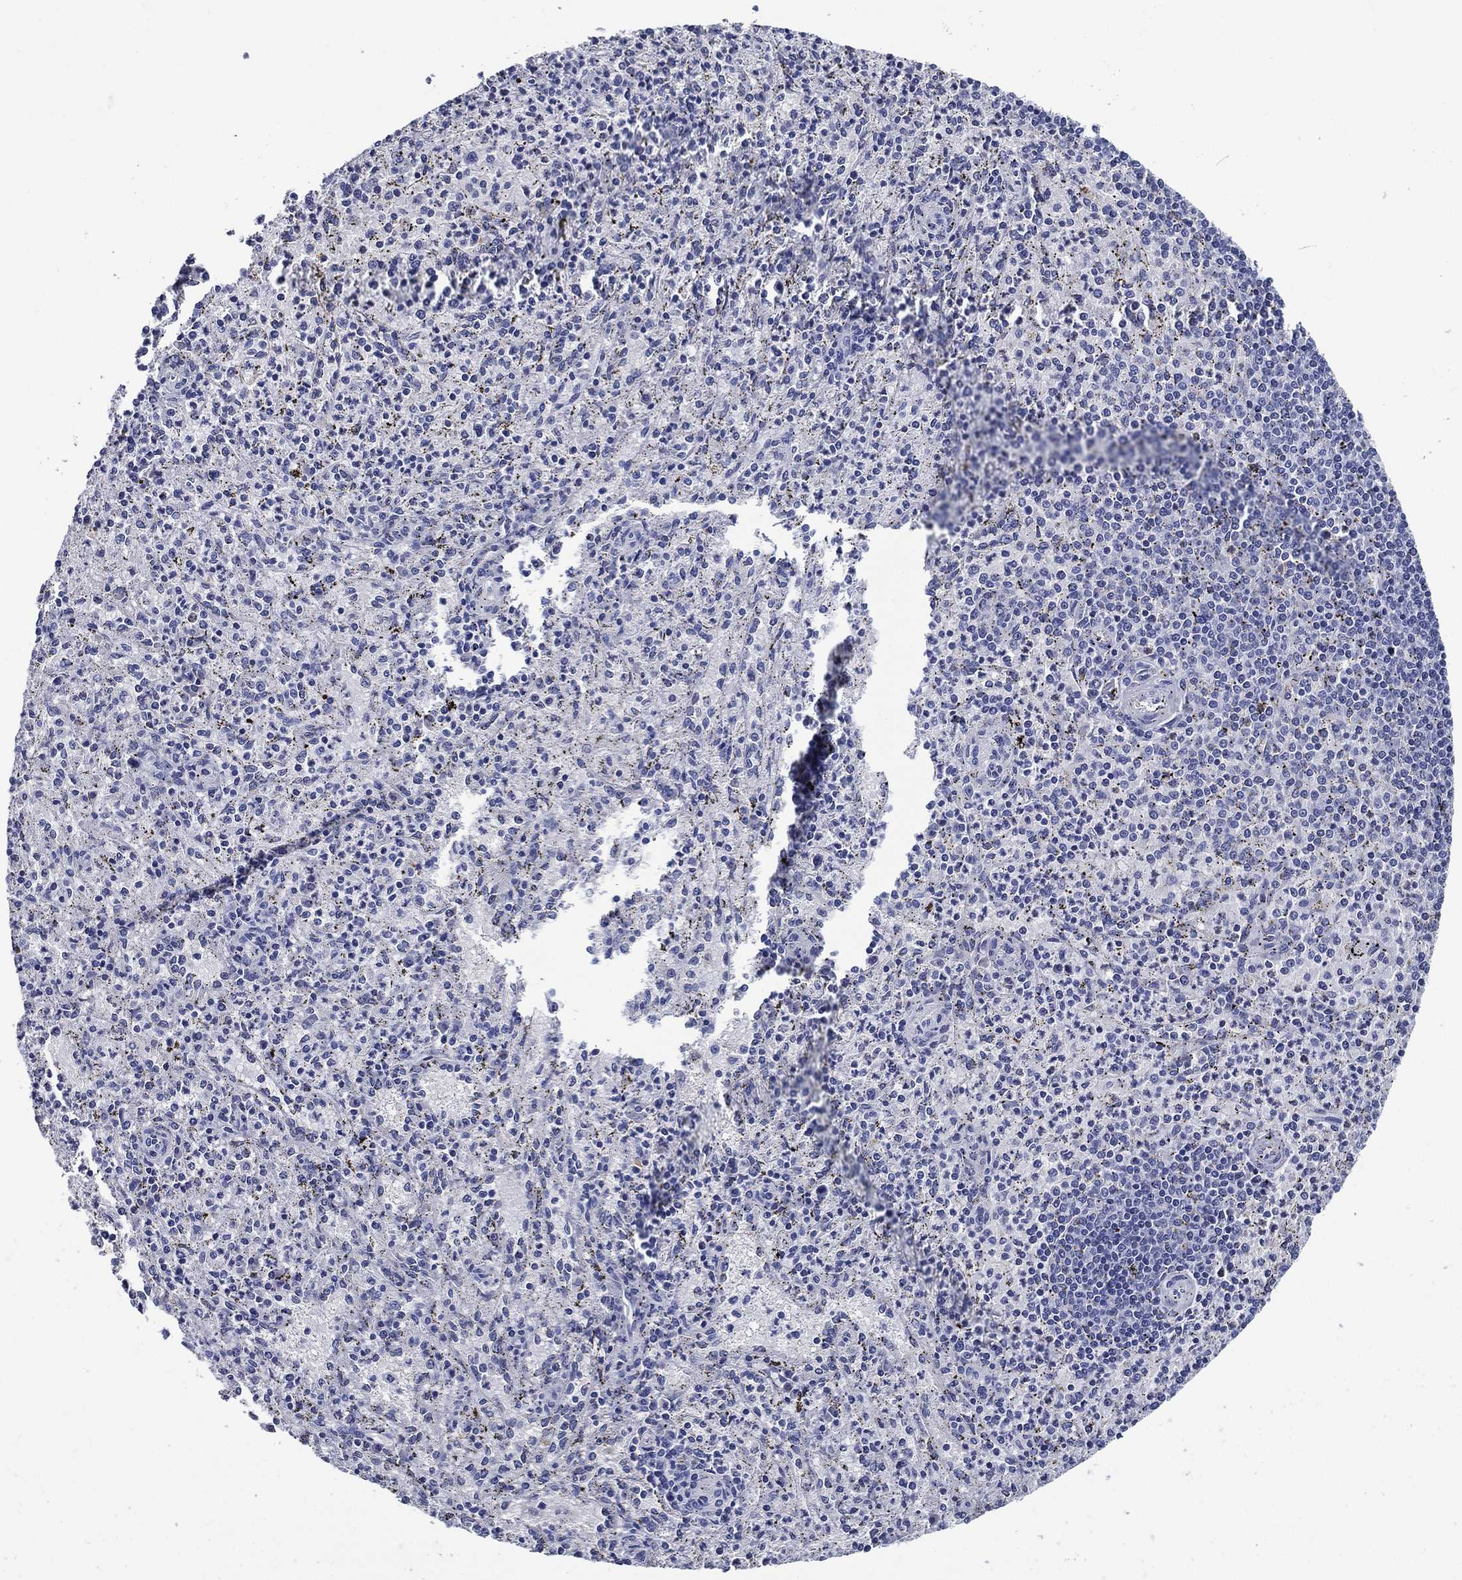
{"staining": {"intensity": "negative", "quantity": "none", "location": "none"}, "tissue": "spleen", "cell_type": "Cells in red pulp", "image_type": "normal", "snomed": [{"axis": "morphology", "description": "Normal tissue, NOS"}, {"axis": "topography", "description": "Spleen"}], "caption": "Histopathology image shows no significant protein positivity in cells in red pulp of normal spleen.", "gene": "ACE2", "patient": {"sex": "male", "age": 60}}